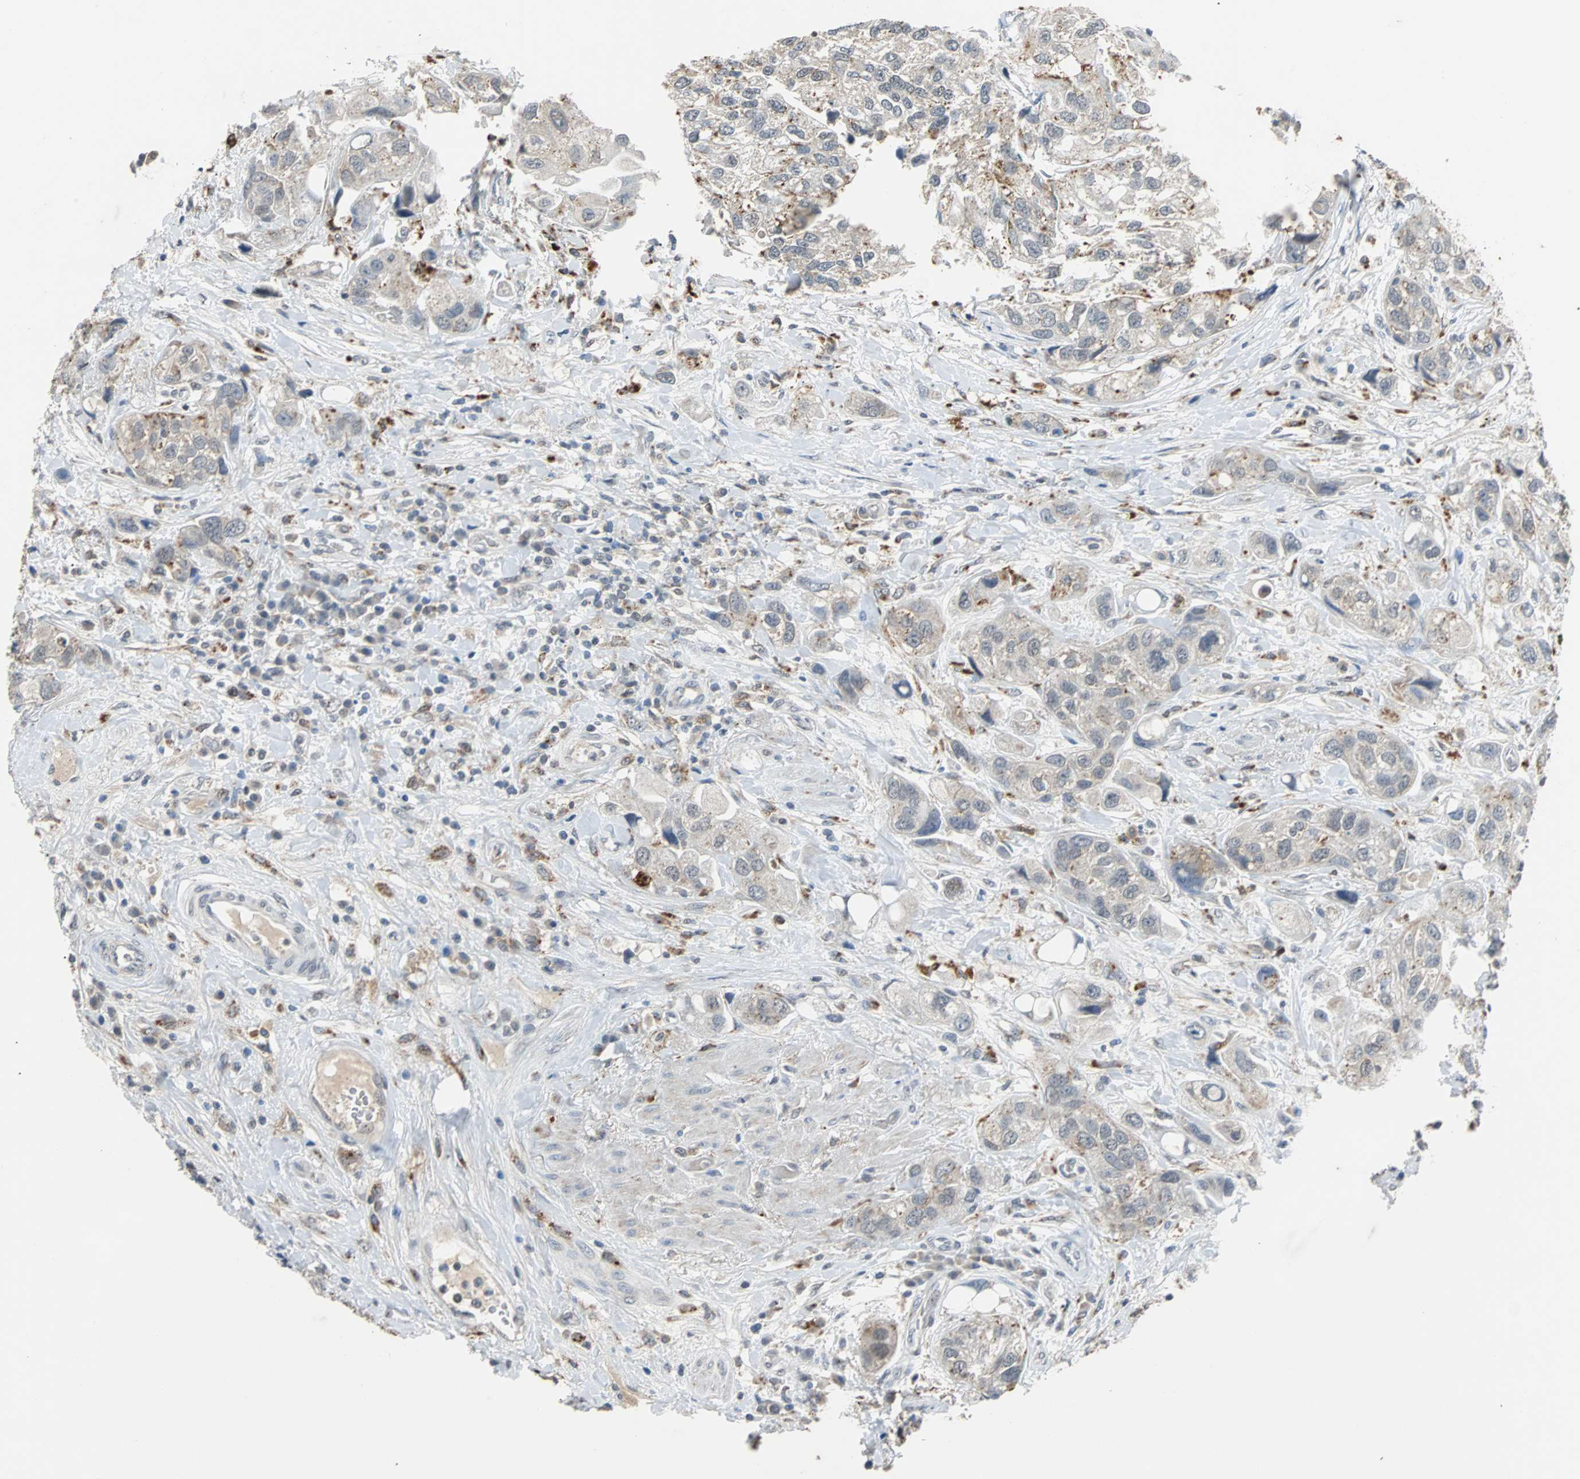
{"staining": {"intensity": "moderate", "quantity": "25%-75%", "location": "cytoplasmic/membranous"}, "tissue": "urothelial cancer", "cell_type": "Tumor cells", "image_type": "cancer", "snomed": [{"axis": "morphology", "description": "Urothelial carcinoma, High grade"}, {"axis": "topography", "description": "Urinary bladder"}], "caption": "The immunohistochemical stain highlights moderate cytoplasmic/membranous positivity in tumor cells of high-grade urothelial carcinoma tissue.", "gene": "HLX", "patient": {"sex": "female", "age": 64}}